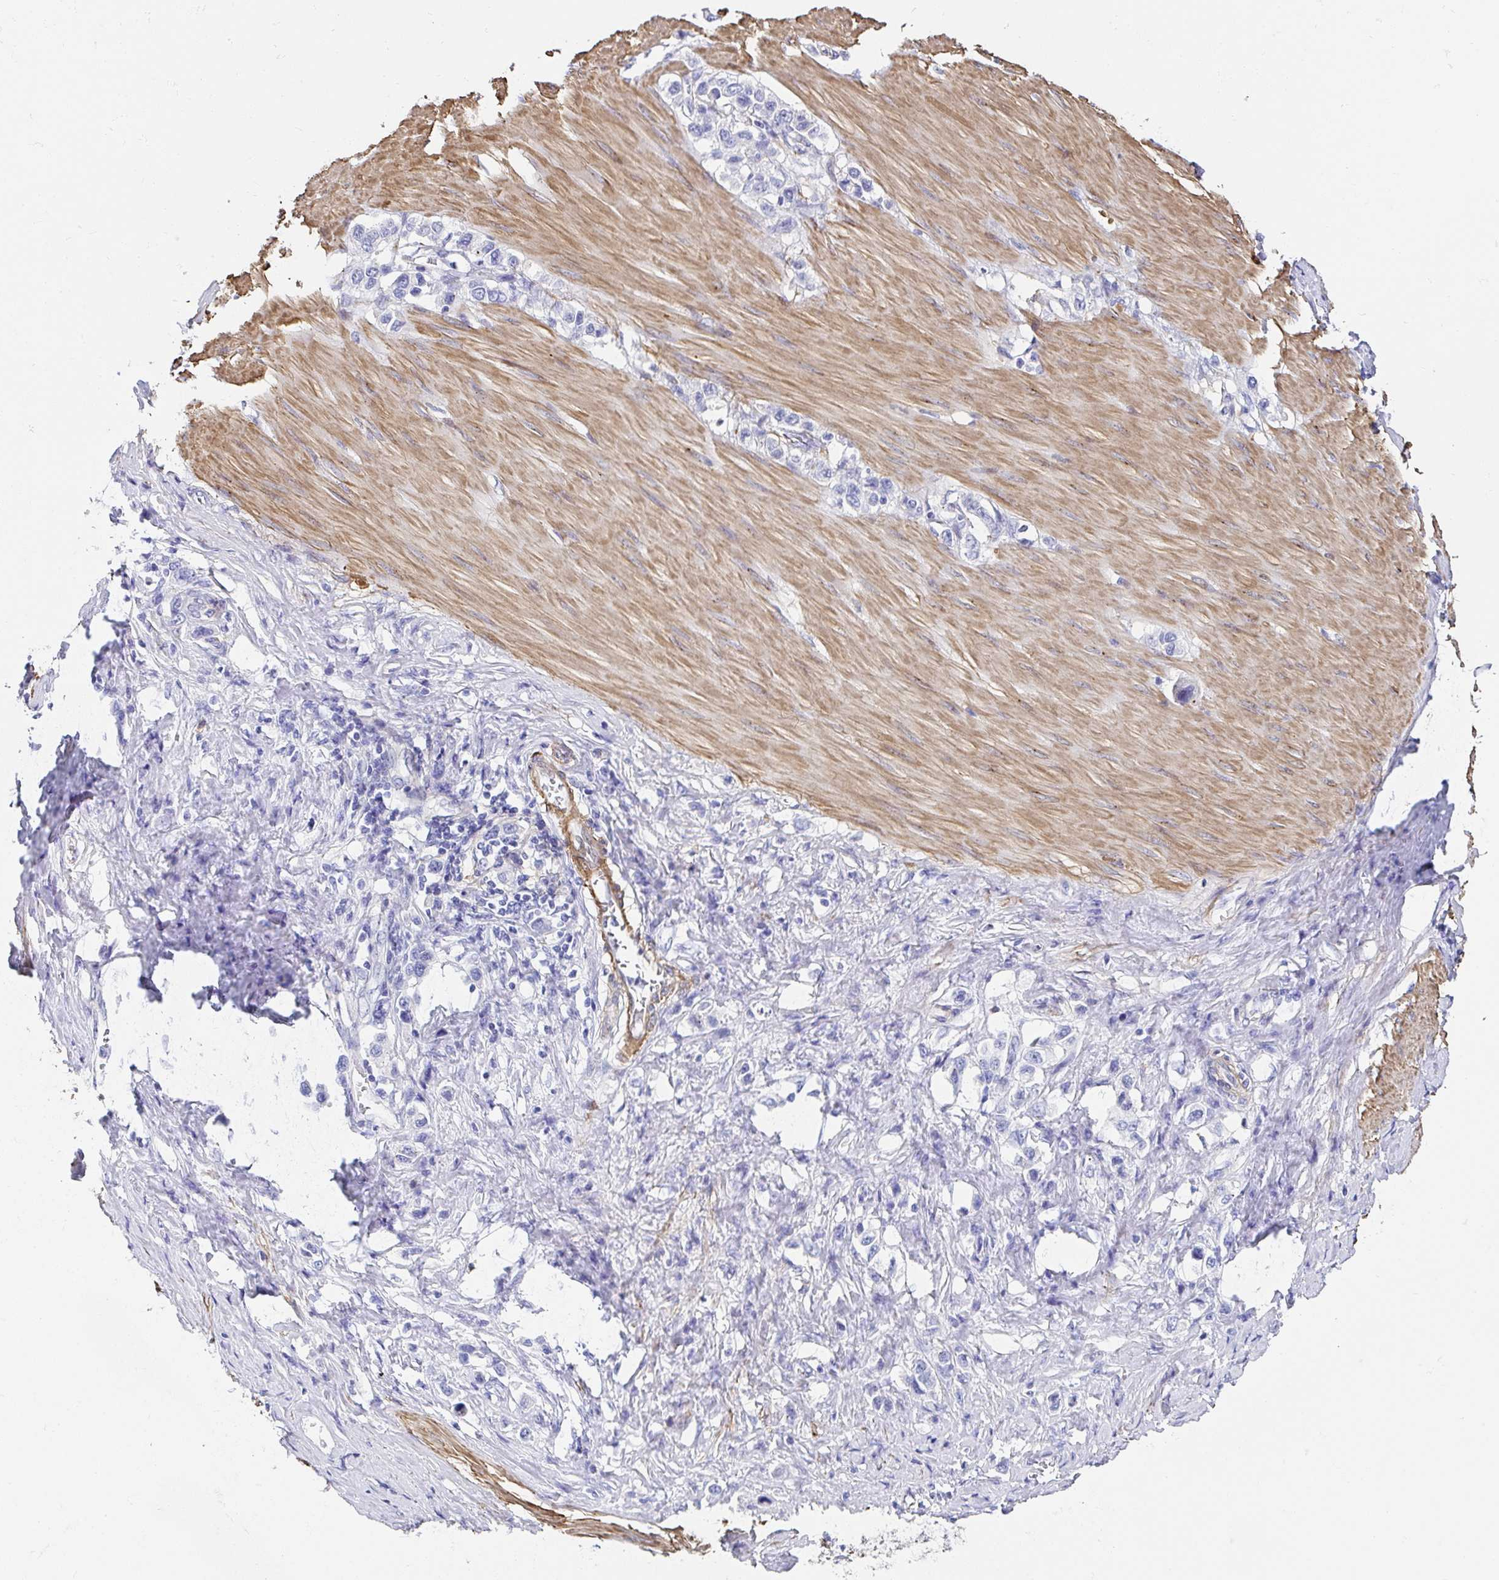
{"staining": {"intensity": "negative", "quantity": "none", "location": "none"}, "tissue": "stomach cancer", "cell_type": "Tumor cells", "image_type": "cancer", "snomed": [{"axis": "morphology", "description": "Adenocarcinoma, NOS"}, {"axis": "topography", "description": "Stomach"}], "caption": "The histopathology image reveals no staining of tumor cells in stomach cancer (adenocarcinoma). The staining is performed using DAB brown chromogen with nuclei counter-stained in using hematoxylin.", "gene": "PPFIA4", "patient": {"sex": "female", "age": 65}}